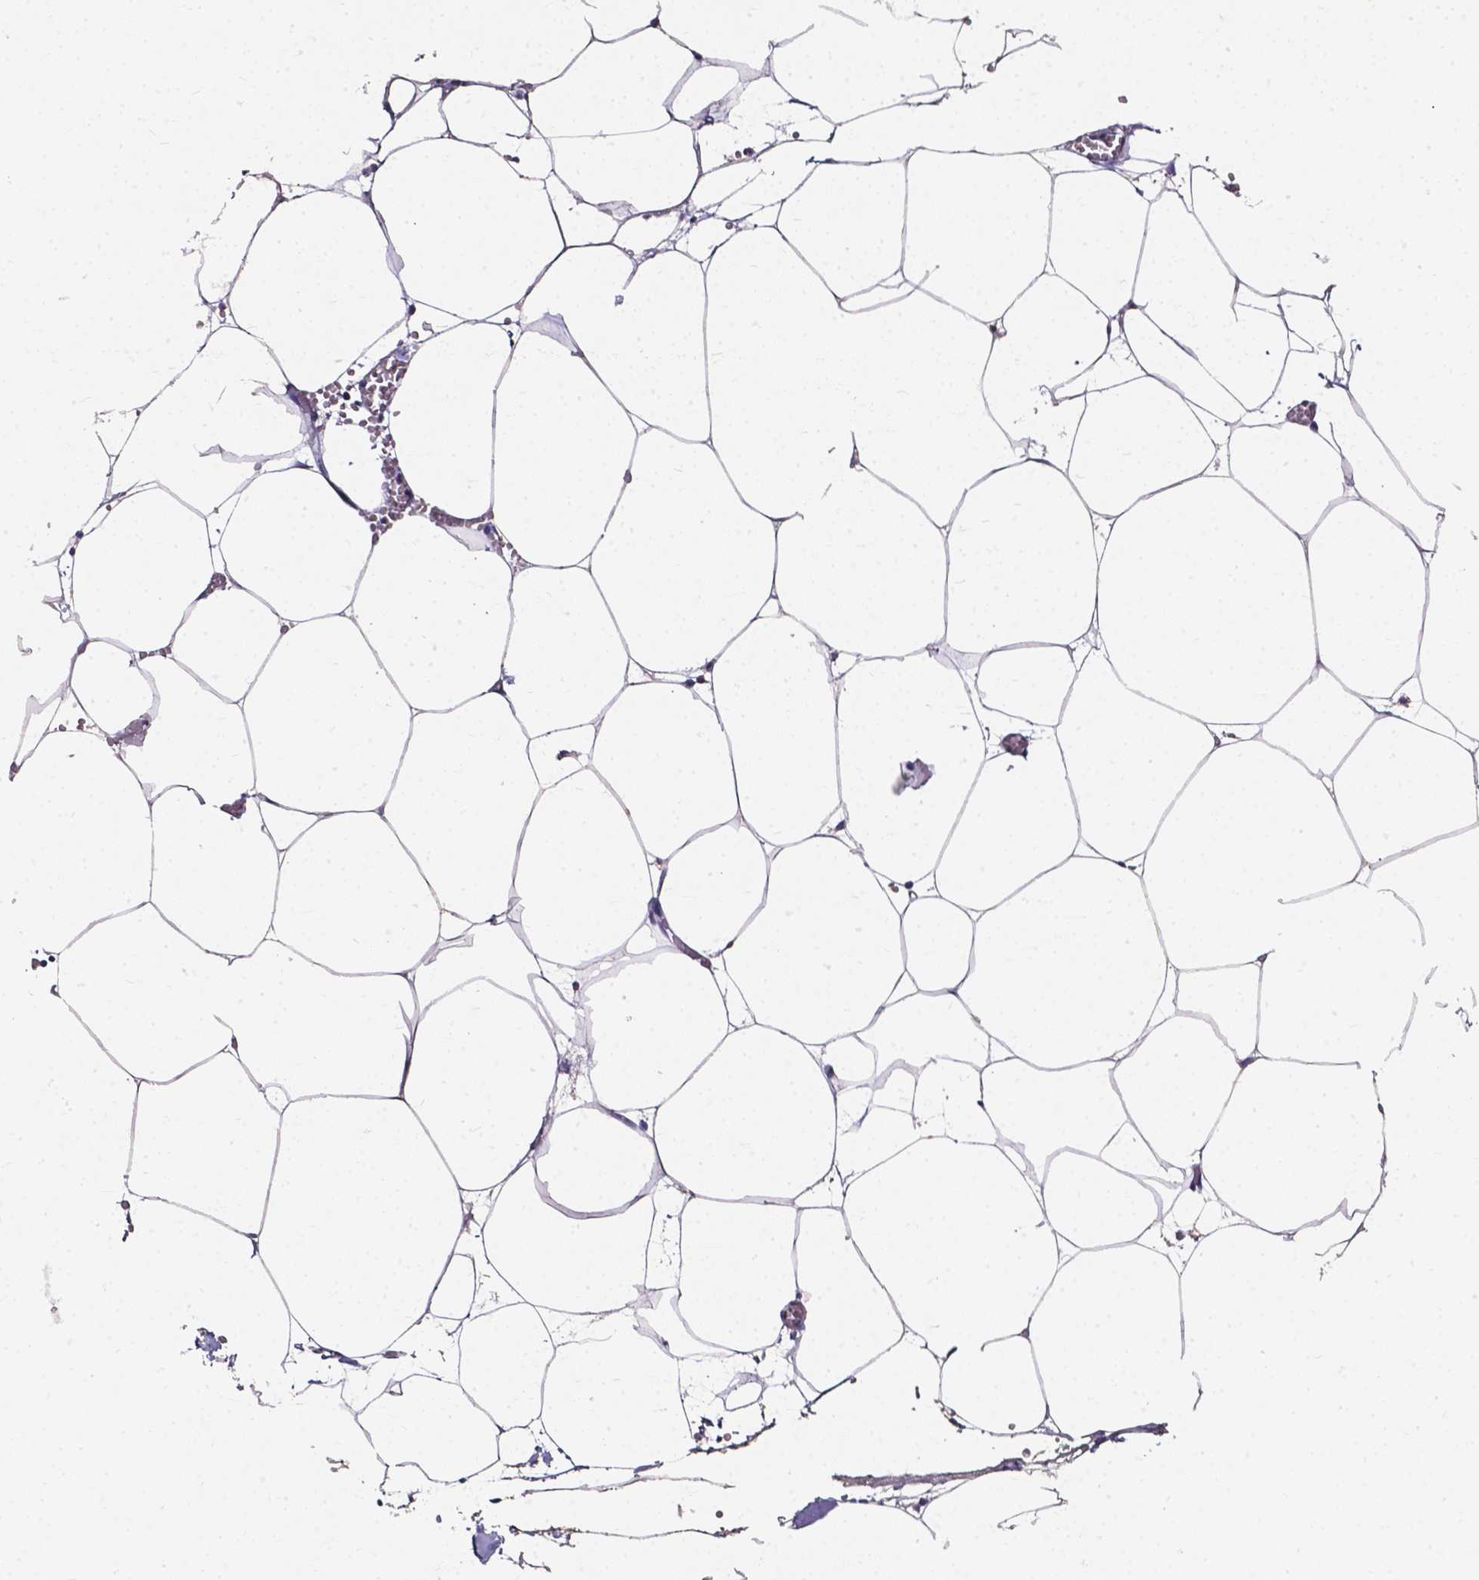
{"staining": {"intensity": "negative", "quantity": "none", "location": "none"}, "tissue": "adipose tissue", "cell_type": "Adipocytes", "image_type": "normal", "snomed": [{"axis": "morphology", "description": "Normal tissue, NOS"}, {"axis": "topography", "description": "Adipose tissue"}, {"axis": "topography", "description": "Pancreas"}, {"axis": "topography", "description": "Peripheral nerve tissue"}], "caption": "Adipose tissue was stained to show a protein in brown. There is no significant expression in adipocytes. (Brightfield microscopy of DAB (3,3'-diaminobenzidine) immunohistochemistry (IHC) at high magnification).", "gene": "AKR1B10", "patient": {"sex": "female", "age": 58}}